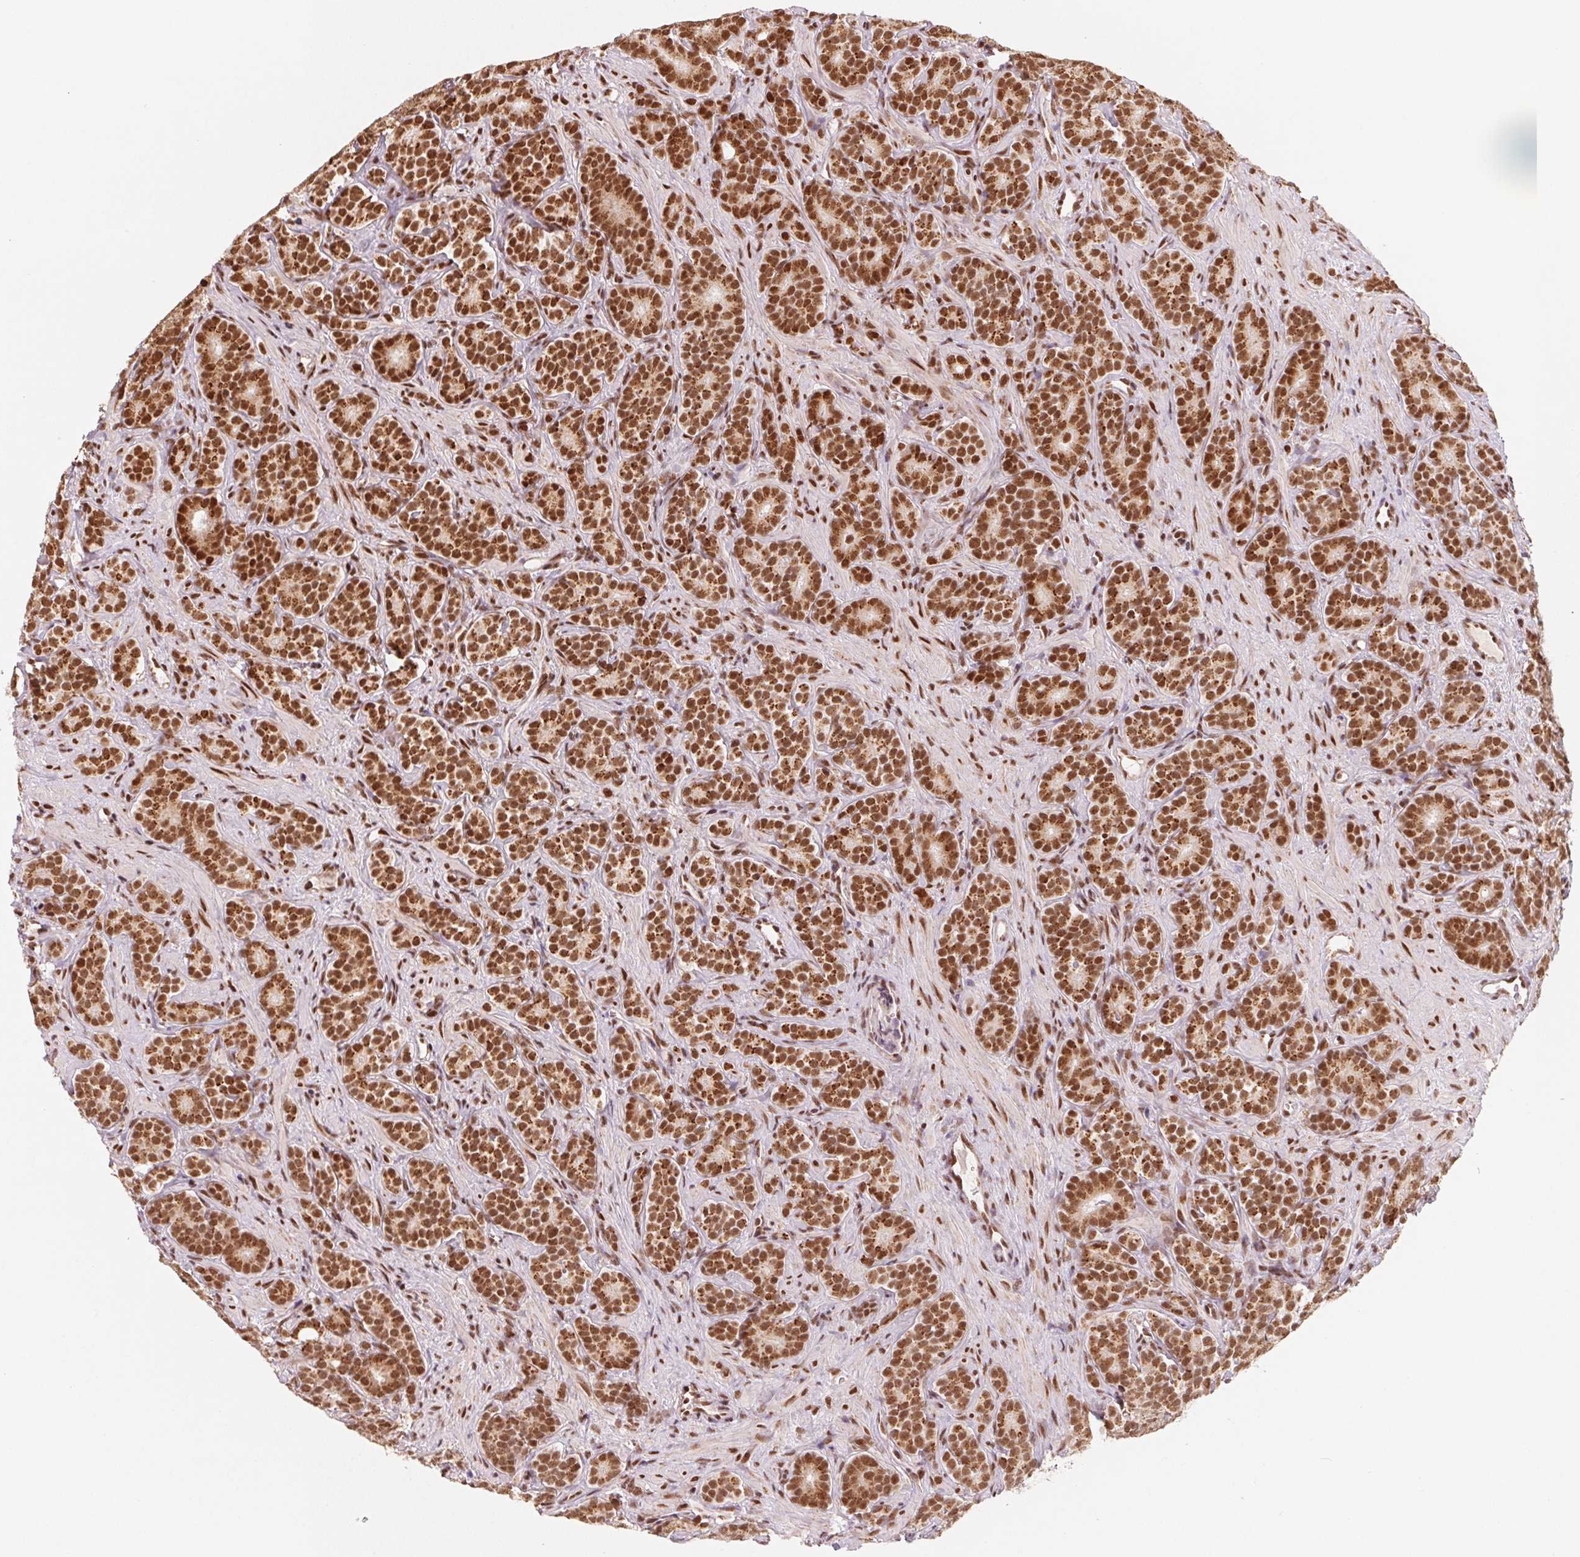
{"staining": {"intensity": "strong", "quantity": ">75%", "location": "nuclear"}, "tissue": "prostate cancer", "cell_type": "Tumor cells", "image_type": "cancer", "snomed": [{"axis": "morphology", "description": "Adenocarcinoma, High grade"}, {"axis": "topography", "description": "Prostate"}], "caption": "DAB (3,3'-diaminobenzidine) immunohistochemical staining of prostate cancer (high-grade adenocarcinoma) displays strong nuclear protein positivity in about >75% of tumor cells. Immunohistochemistry stains the protein of interest in brown and the nuclei are stained blue.", "gene": "TOPORS", "patient": {"sex": "male", "age": 84}}